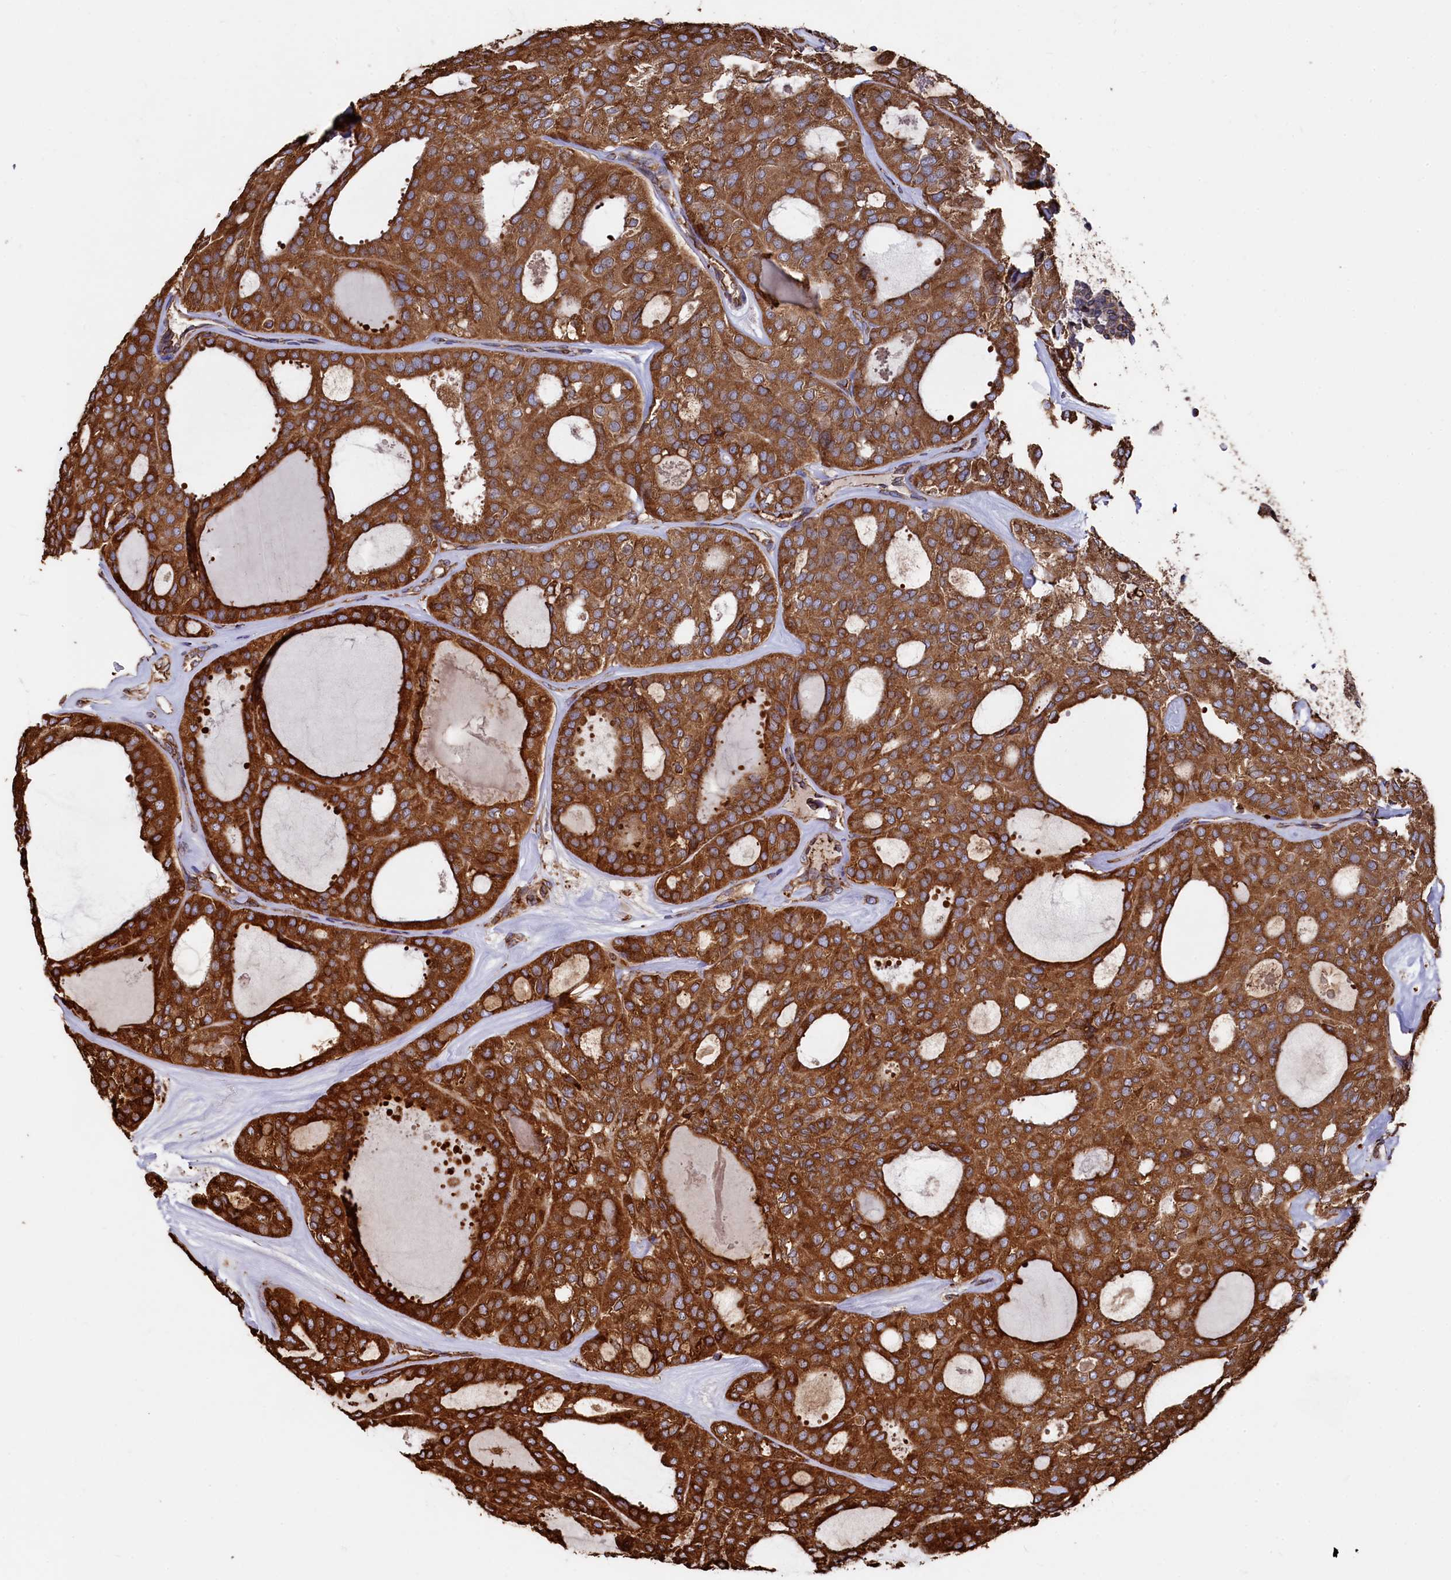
{"staining": {"intensity": "strong", "quantity": ">75%", "location": "cytoplasmic/membranous"}, "tissue": "thyroid cancer", "cell_type": "Tumor cells", "image_type": "cancer", "snomed": [{"axis": "morphology", "description": "Follicular adenoma carcinoma, NOS"}, {"axis": "topography", "description": "Thyroid gland"}], "caption": "IHC photomicrograph of neoplastic tissue: thyroid cancer (follicular adenoma carcinoma) stained using immunohistochemistry shows high levels of strong protein expression localized specifically in the cytoplasmic/membranous of tumor cells, appearing as a cytoplasmic/membranous brown color.", "gene": "NEURL1B", "patient": {"sex": "male", "age": 75}}